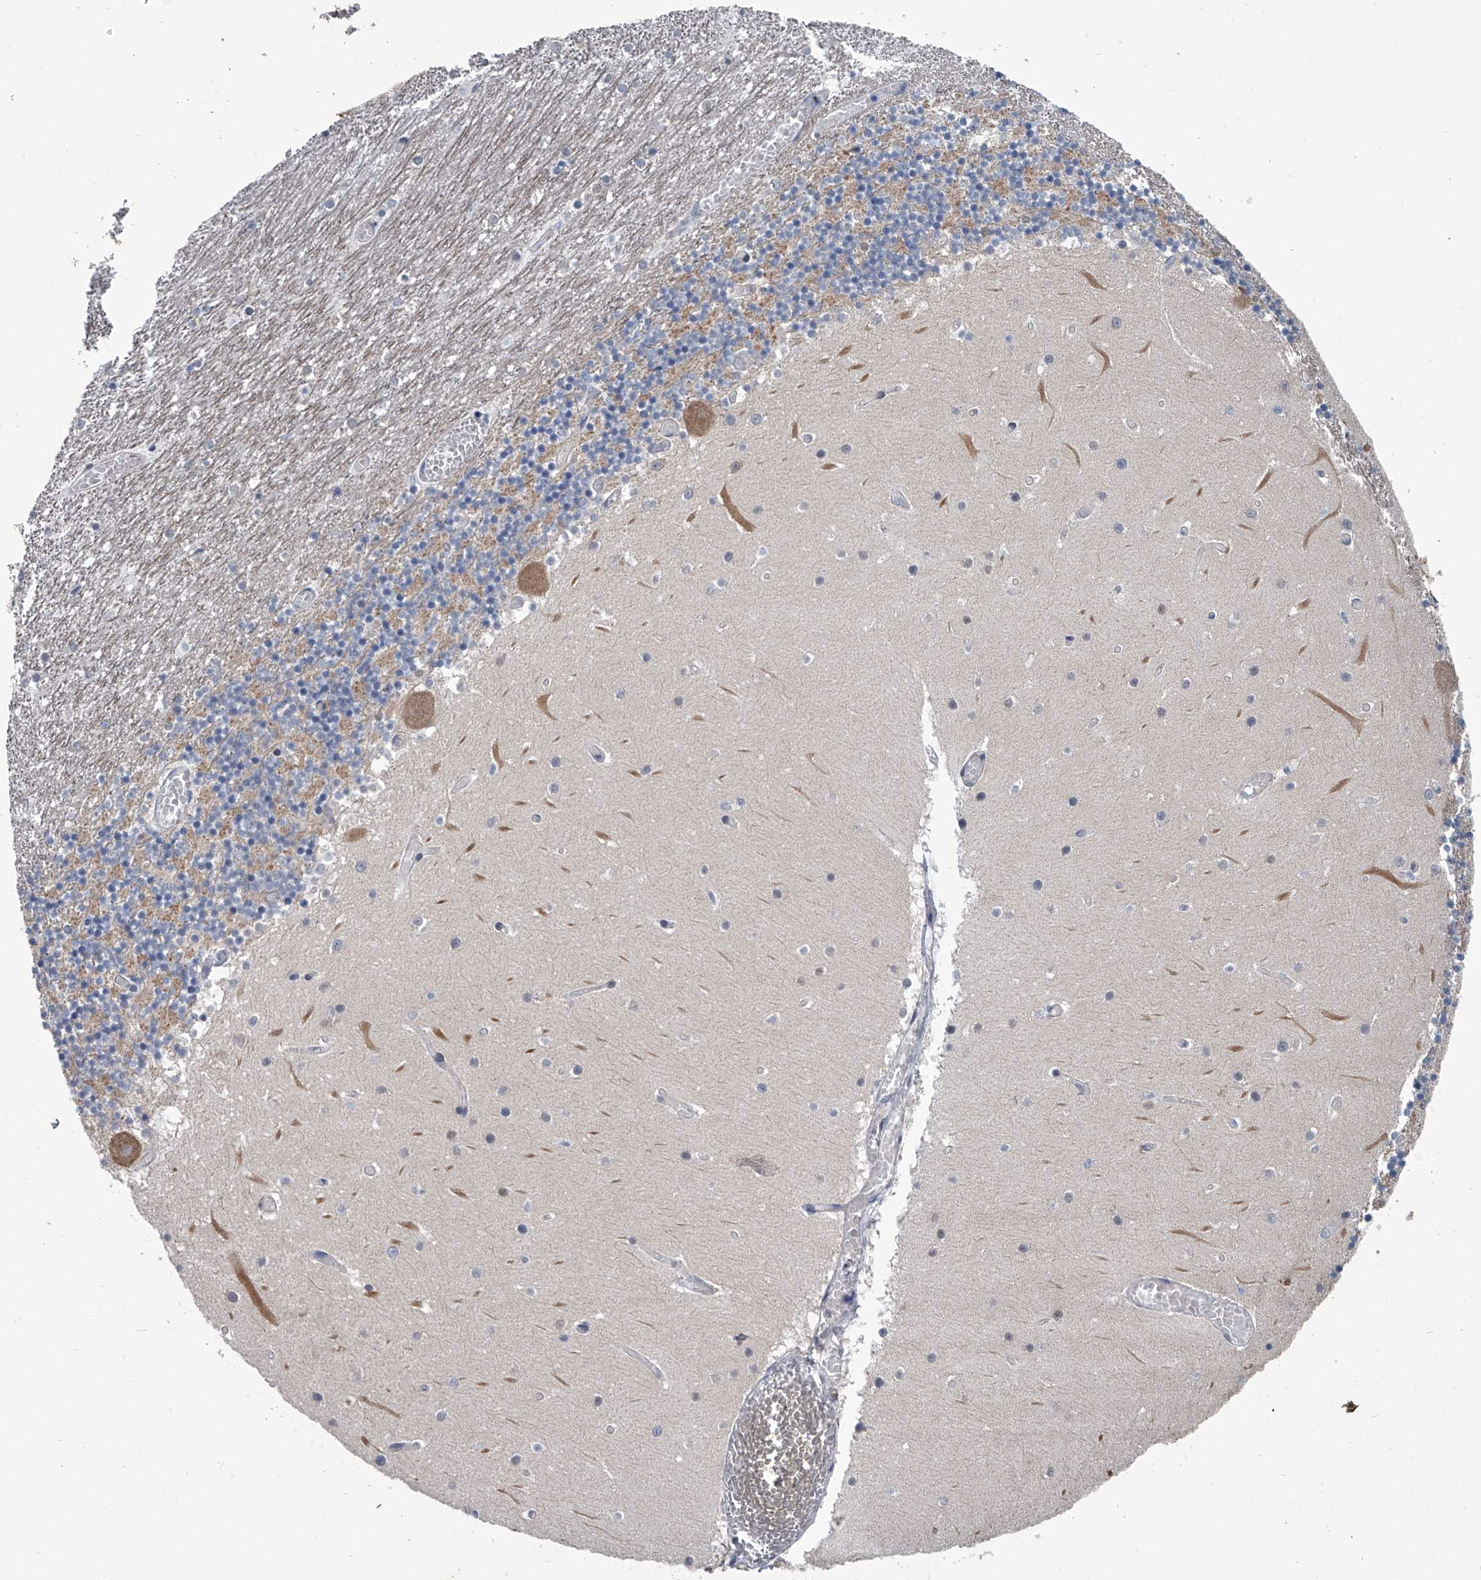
{"staining": {"intensity": "moderate", "quantity": ">75%", "location": "cytoplasmic/membranous"}, "tissue": "cerebellum", "cell_type": "Cells in granular layer", "image_type": "normal", "snomed": [{"axis": "morphology", "description": "Normal tissue, NOS"}, {"axis": "topography", "description": "Cerebellum"}], "caption": "The micrograph reveals a brown stain indicating the presence of a protein in the cytoplasmic/membranous of cells in granular layer in cerebellum. The staining is performed using DAB (3,3'-diaminobenzidine) brown chromogen to label protein expression. The nuclei are counter-stained blue using hematoxylin.", "gene": "PPP2R5D", "patient": {"sex": "female", "age": 28}}